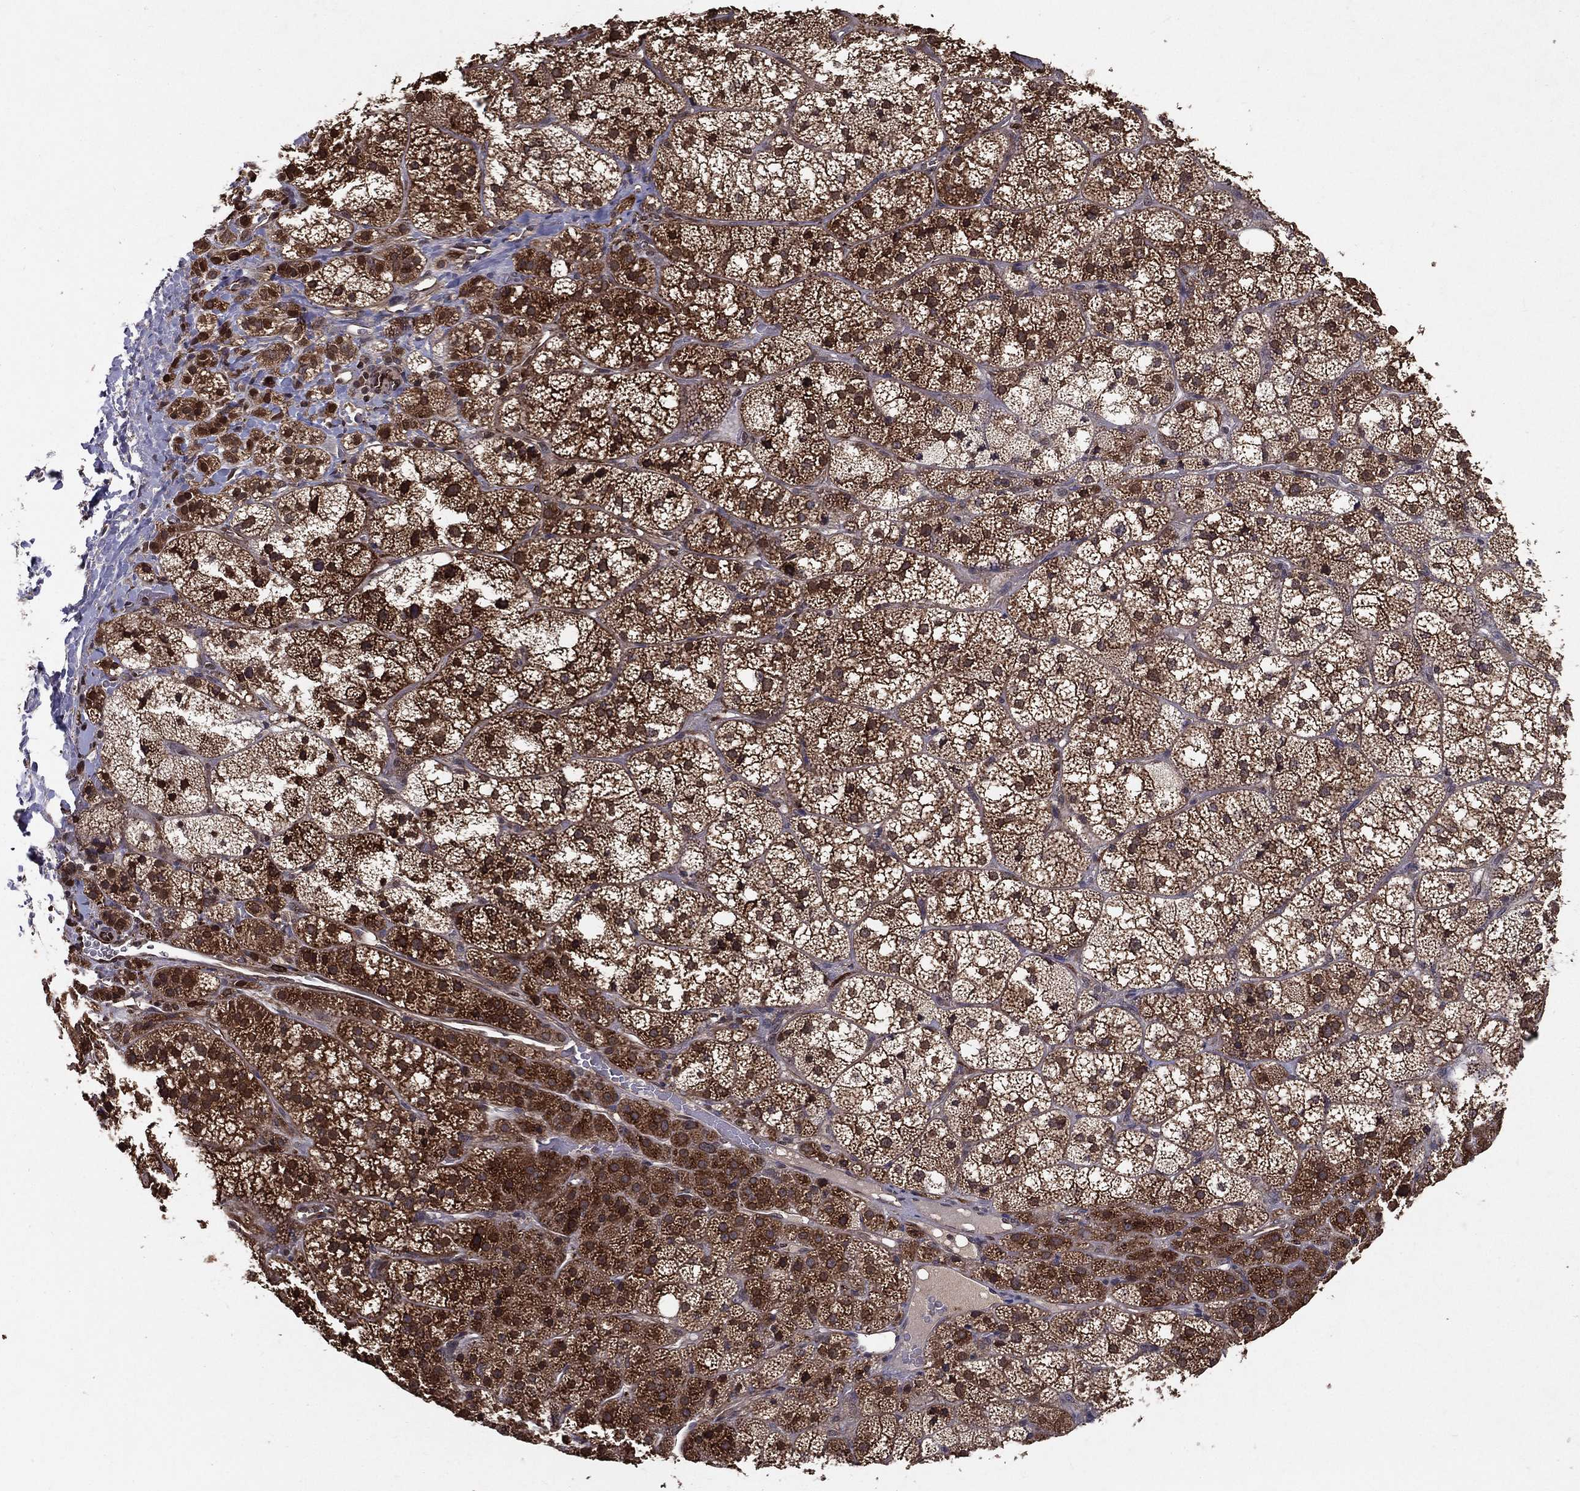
{"staining": {"intensity": "strong", "quantity": ">75%", "location": "cytoplasmic/membranous"}, "tissue": "adrenal gland", "cell_type": "Glandular cells", "image_type": "normal", "snomed": [{"axis": "morphology", "description": "Normal tissue, NOS"}, {"axis": "topography", "description": "Adrenal gland"}], "caption": "DAB (3,3'-diaminobenzidine) immunohistochemical staining of unremarkable human adrenal gland exhibits strong cytoplasmic/membranous protein positivity in about >75% of glandular cells.", "gene": "CERS2", "patient": {"sex": "female", "age": 60}}